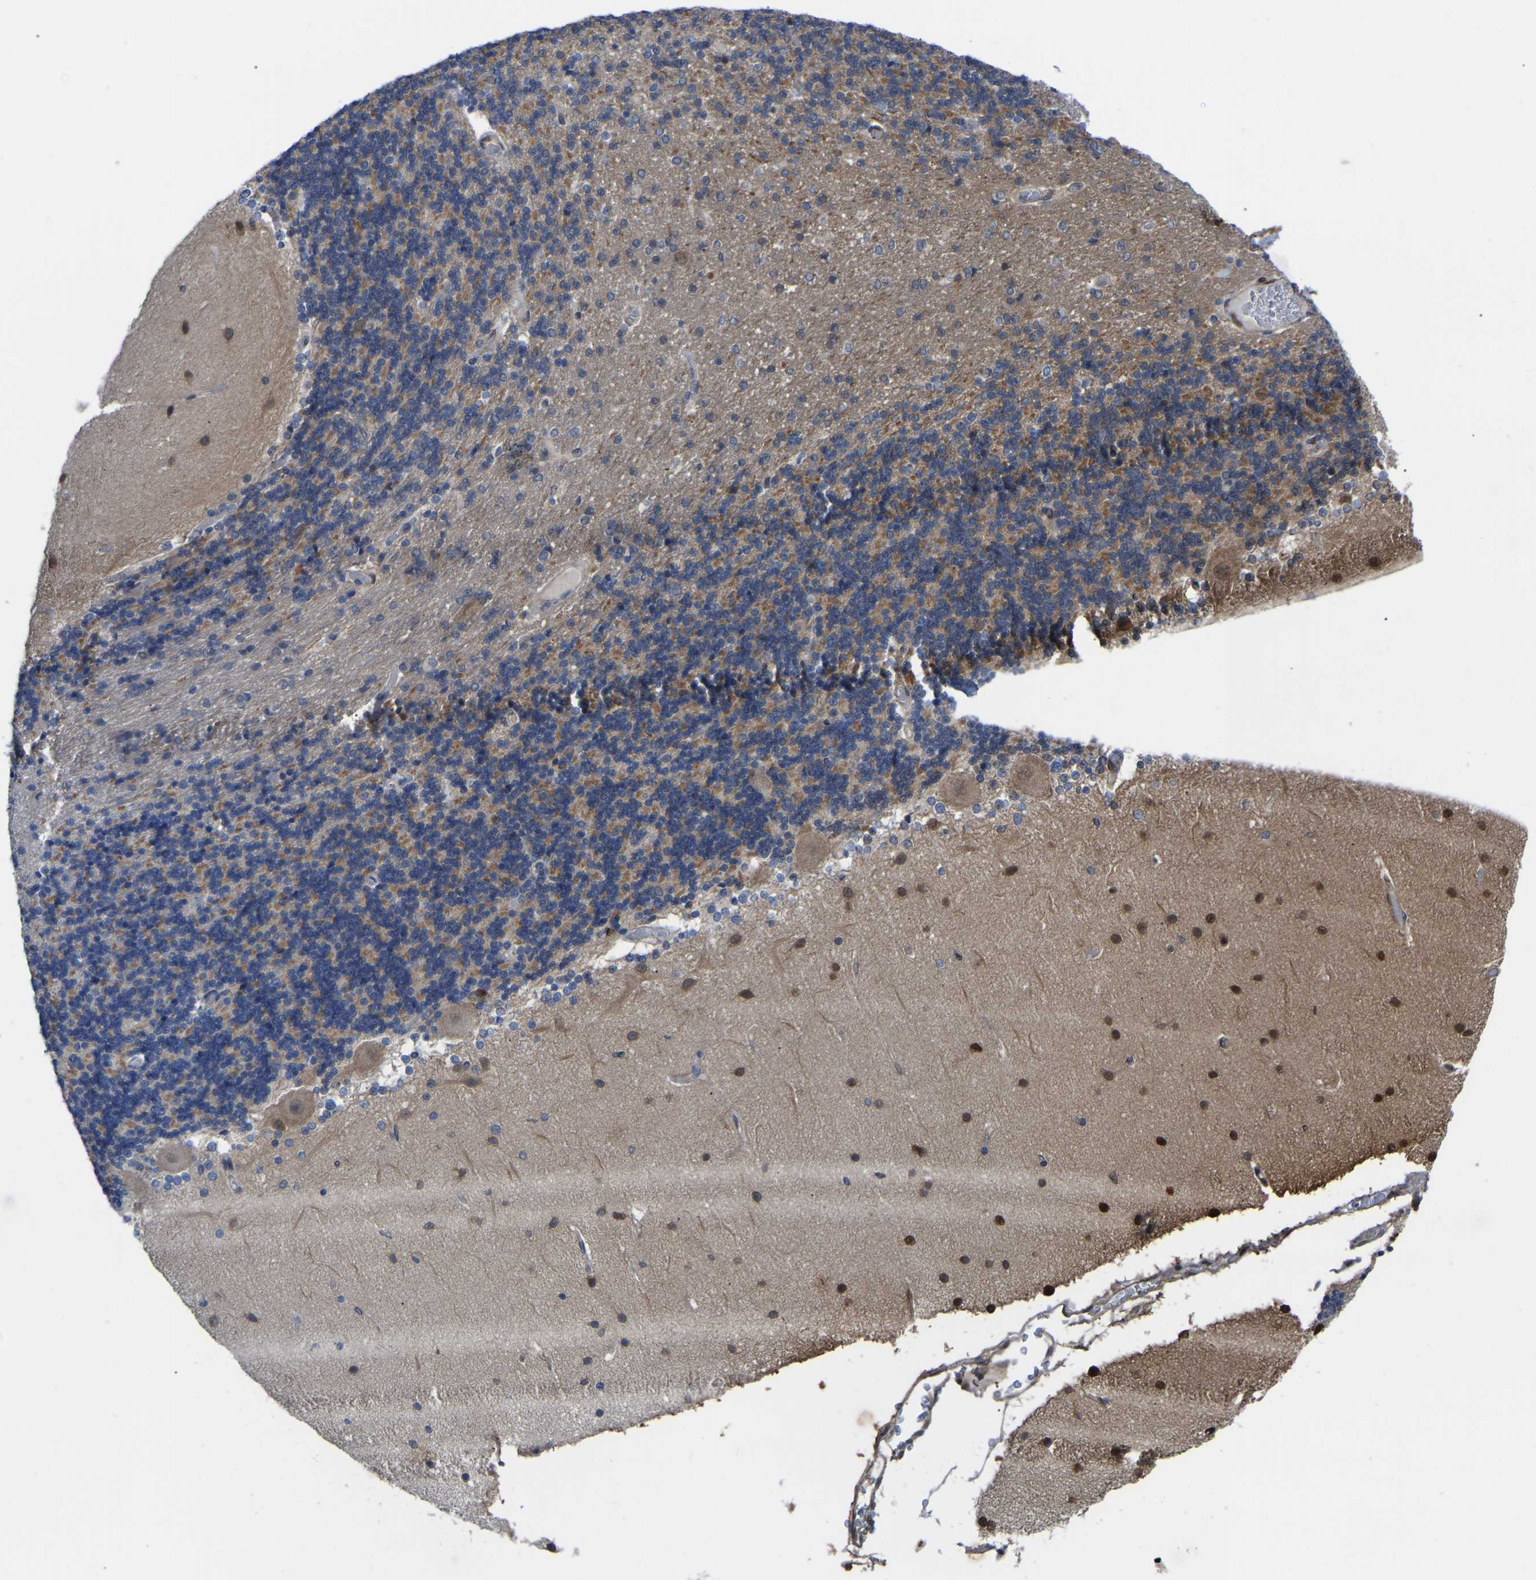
{"staining": {"intensity": "moderate", "quantity": "25%-75%", "location": "cytoplasmic/membranous"}, "tissue": "cerebellum", "cell_type": "Cells in granular layer", "image_type": "normal", "snomed": [{"axis": "morphology", "description": "Normal tissue, NOS"}, {"axis": "topography", "description": "Cerebellum"}], "caption": "Brown immunohistochemical staining in unremarkable cerebellum shows moderate cytoplasmic/membranous expression in approximately 25%-75% of cells in granular layer.", "gene": "CIT", "patient": {"sex": "female", "age": 54}}